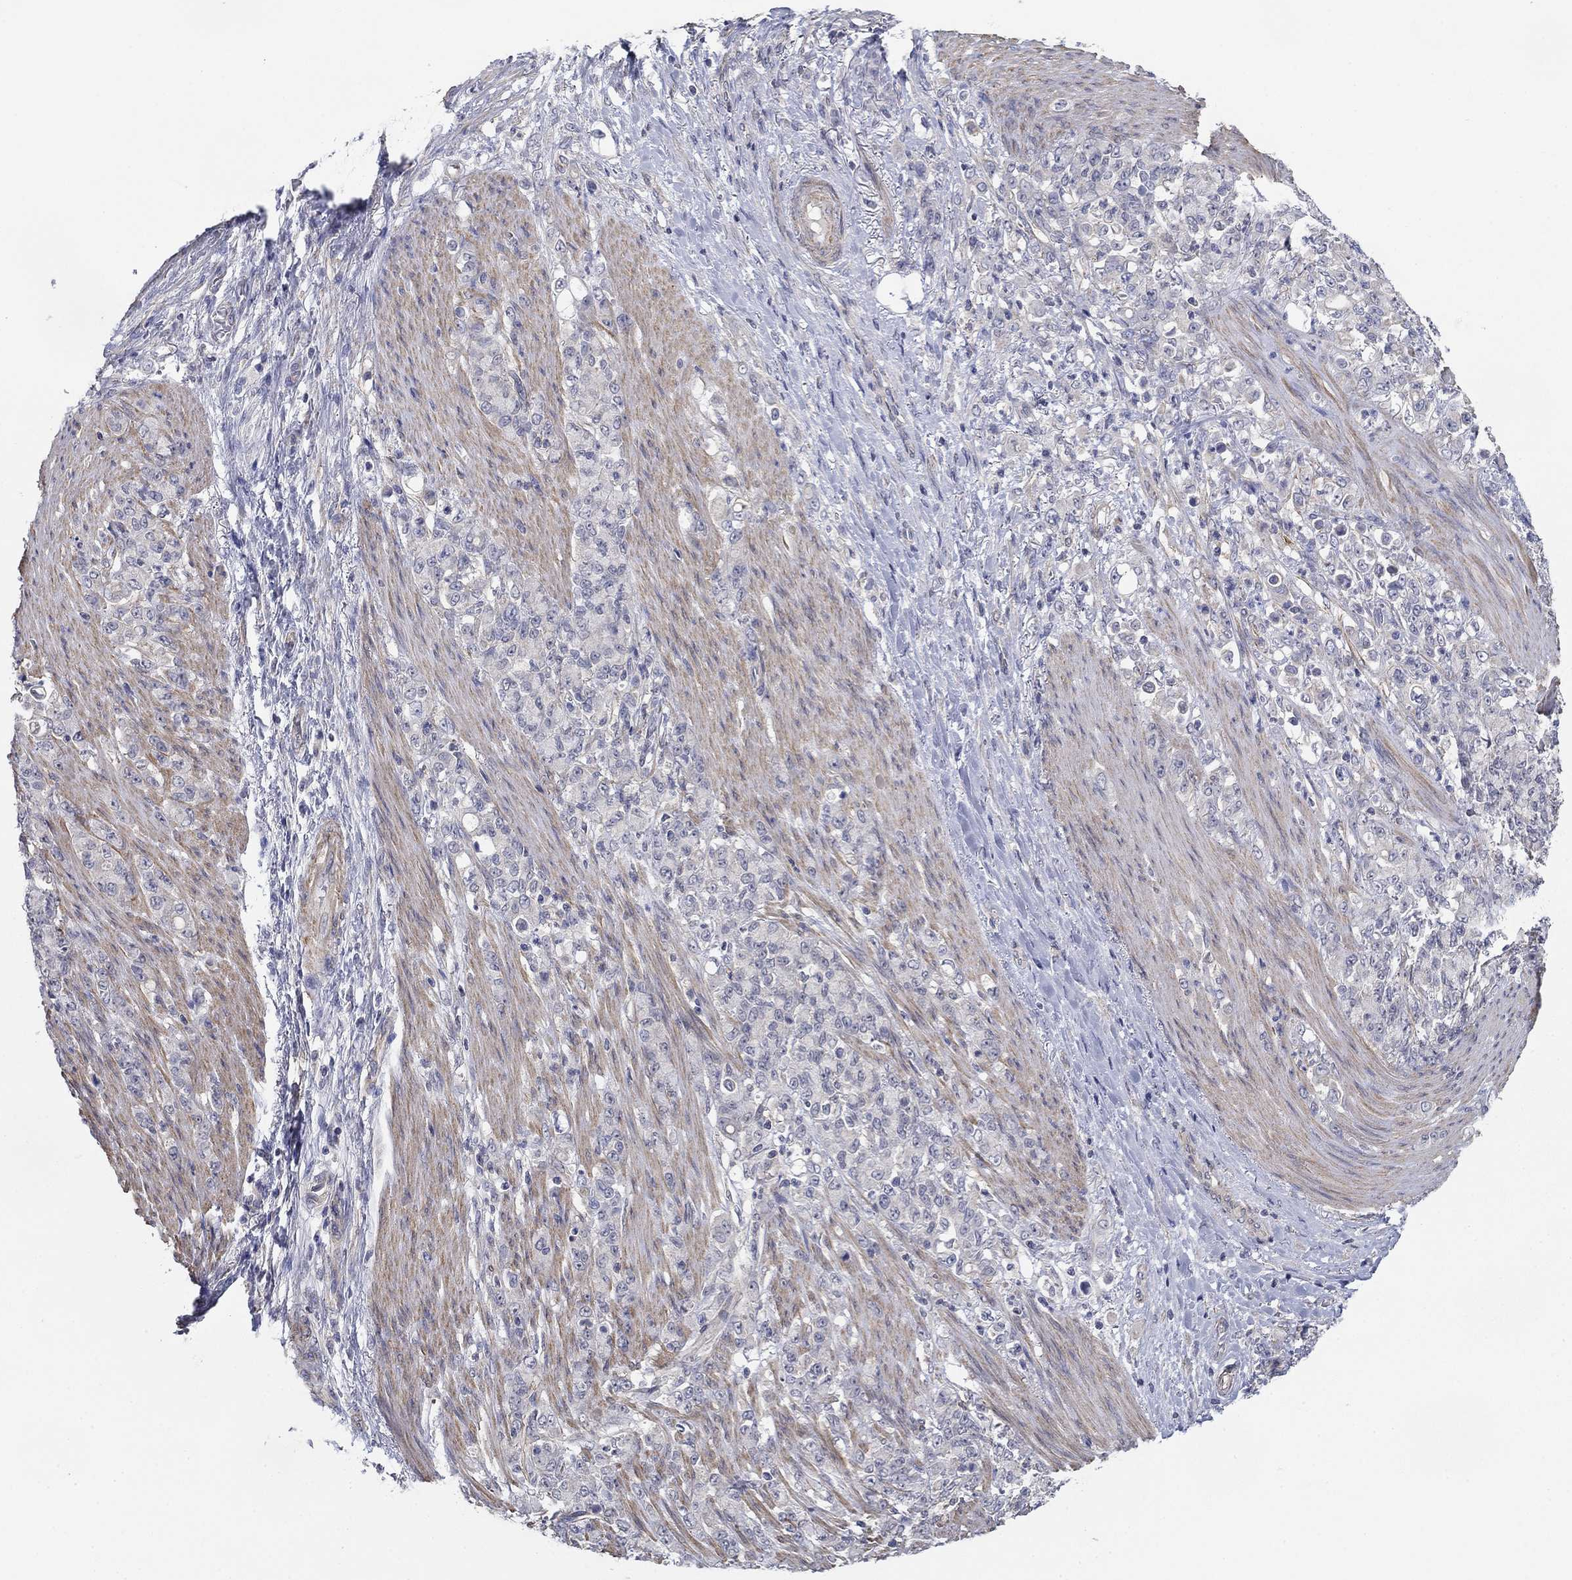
{"staining": {"intensity": "negative", "quantity": "none", "location": "none"}, "tissue": "stomach cancer", "cell_type": "Tumor cells", "image_type": "cancer", "snomed": [{"axis": "morphology", "description": "Adenocarcinoma, NOS"}, {"axis": "topography", "description": "Stomach"}], "caption": "This image is of stomach cancer stained with IHC to label a protein in brown with the nuclei are counter-stained blue. There is no positivity in tumor cells.", "gene": "GRK7", "patient": {"sex": "female", "age": 79}}